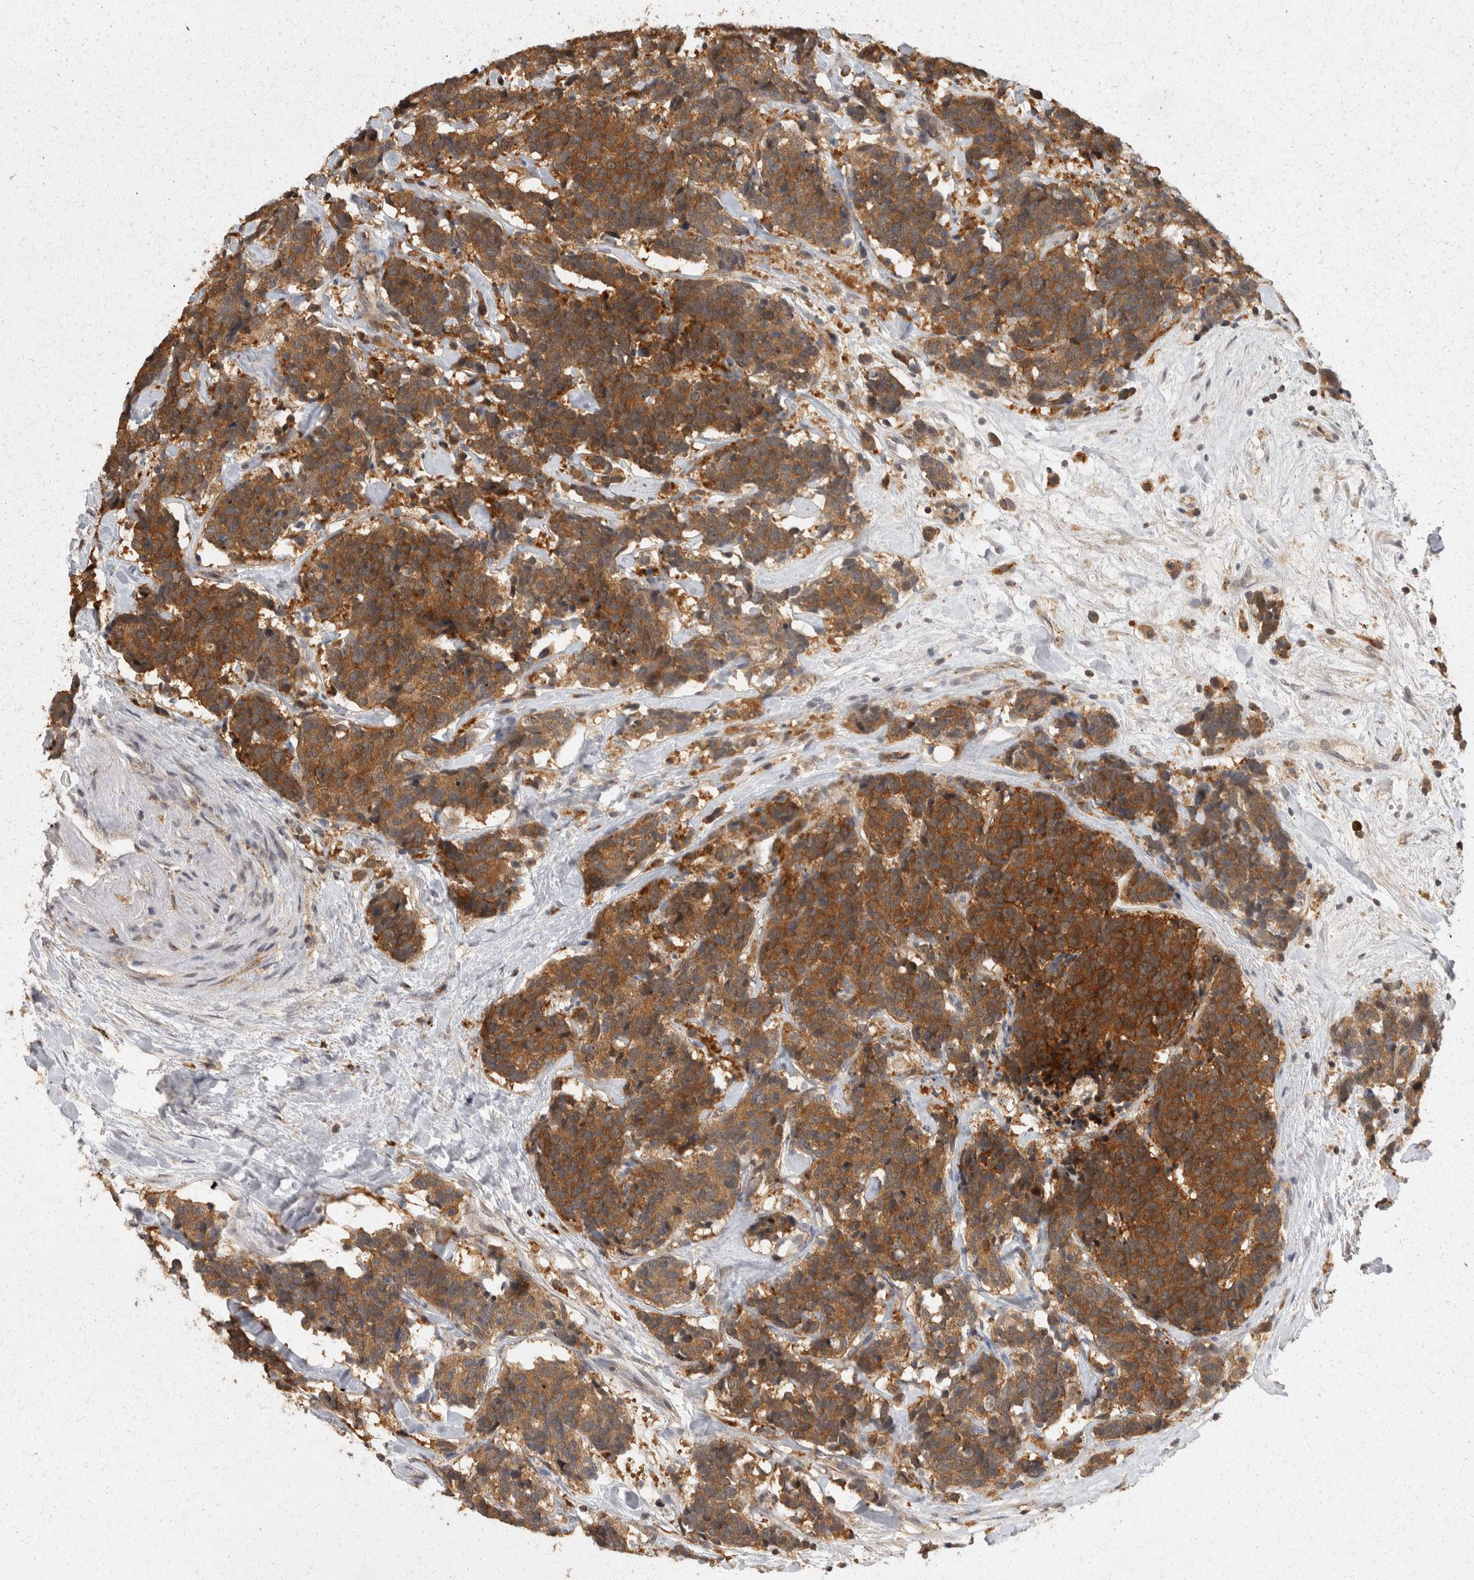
{"staining": {"intensity": "strong", "quantity": ">75%", "location": "cytoplasmic/membranous"}, "tissue": "carcinoid", "cell_type": "Tumor cells", "image_type": "cancer", "snomed": [{"axis": "morphology", "description": "Carcinoma, NOS"}, {"axis": "morphology", "description": "Carcinoid, malignant, NOS"}, {"axis": "topography", "description": "Urinary bladder"}], "caption": "Protein analysis of carcinoma tissue demonstrates strong cytoplasmic/membranous positivity in about >75% of tumor cells.", "gene": "ACAT2", "patient": {"sex": "male", "age": 57}}